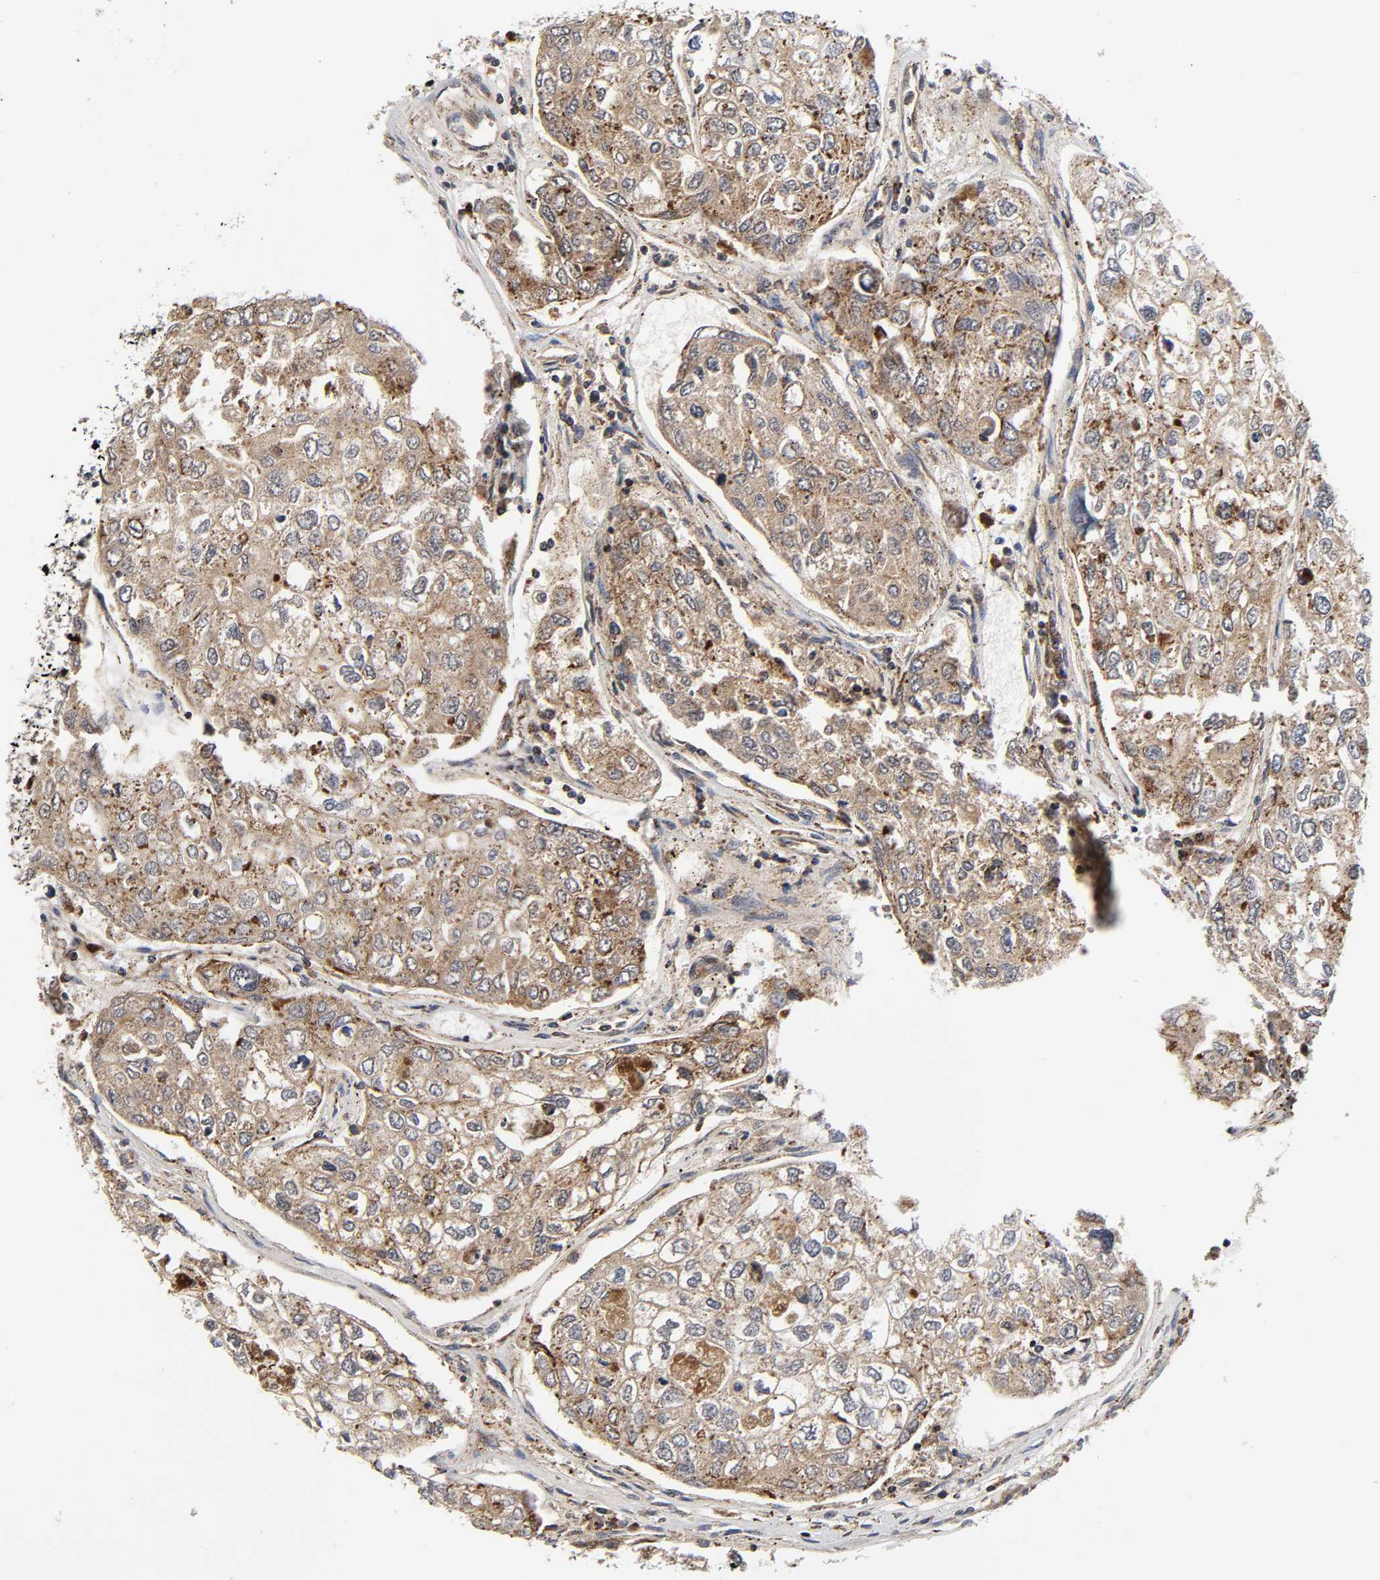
{"staining": {"intensity": "moderate", "quantity": ">75%", "location": "cytoplasmic/membranous"}, "tissue": "urothelial cancer", "cell_type": "Tumor cells", "image_type": "cancer", "snomed": [{"axis": "morphology", "description": "Urothelial carcinoma, High grade"}, {"axis": "topography", "description": "Lymph node"}, {"axis": "topography", "description": "Urinary bladder"}], "caption": "The image shows immunohistochemical staining of high-grade urothelial carcinoma. There is moderate cytoplasmic/membranous expression is present in approximately >75% of tumor cells. (Stains: DAB in brown, nuclei in blue, Microscopy: brightfield microscopy at high magnification).", "gene": "AOPEP", "patient": {"sex": "male", "age": 51}}